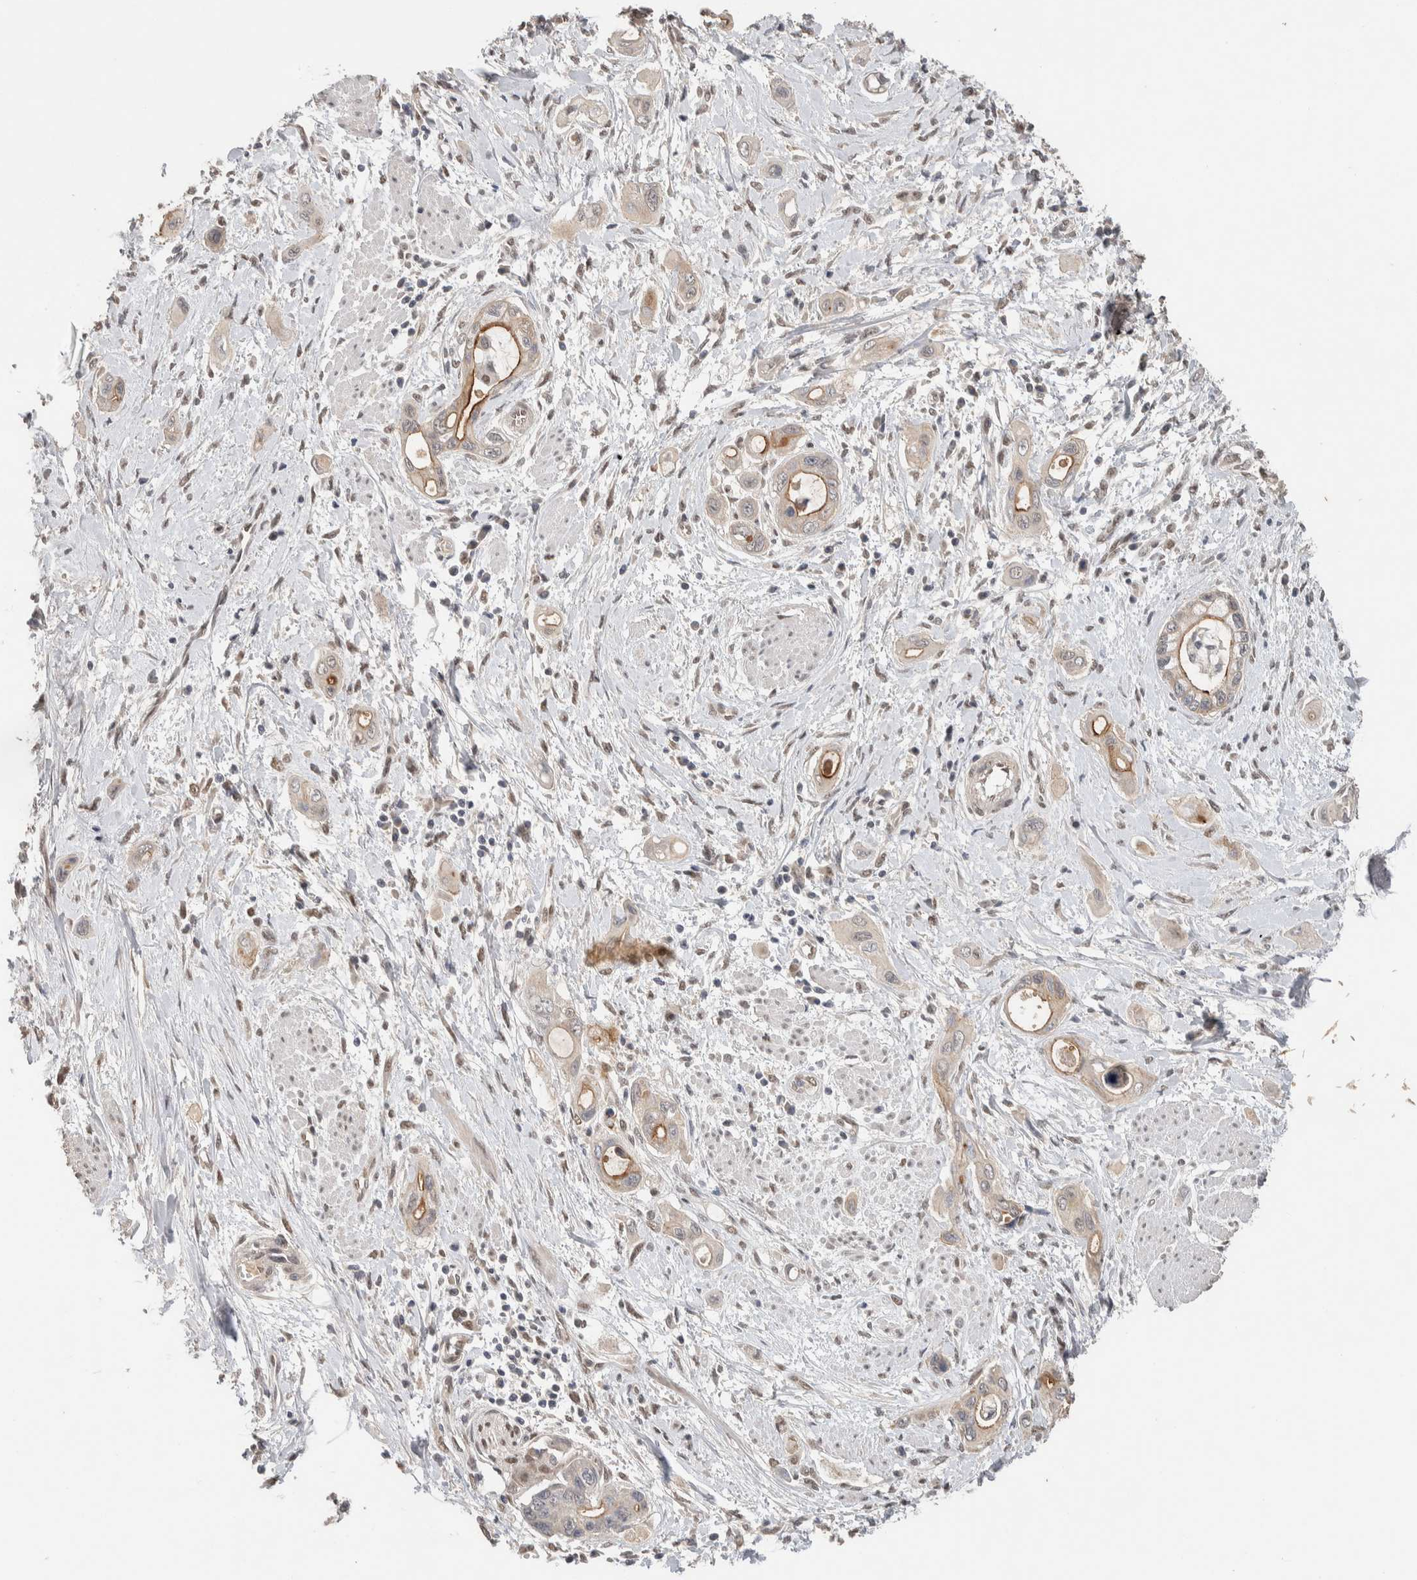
{"staining": {"intensity": "weak", "quantity": ">75%", "location": "cytoplasmic/membranous"}, "tissue": "pancreatic cancer", "cell_type": "Tumor cells", "image_type": "cancer", "snomed": [{"axis": "morphology", "description": "Adenocarcinoma, NOS"}, {"axis": "topography", "description": "Pancreas"}], "caption": "Protein expression analysis of pancreatic cancer shows weak cytoplasmic/membranous positivity in approximately >75% of tumor cells.", "gene": "CYSRT1", "patient": {"sex": "male", "age": 59}}